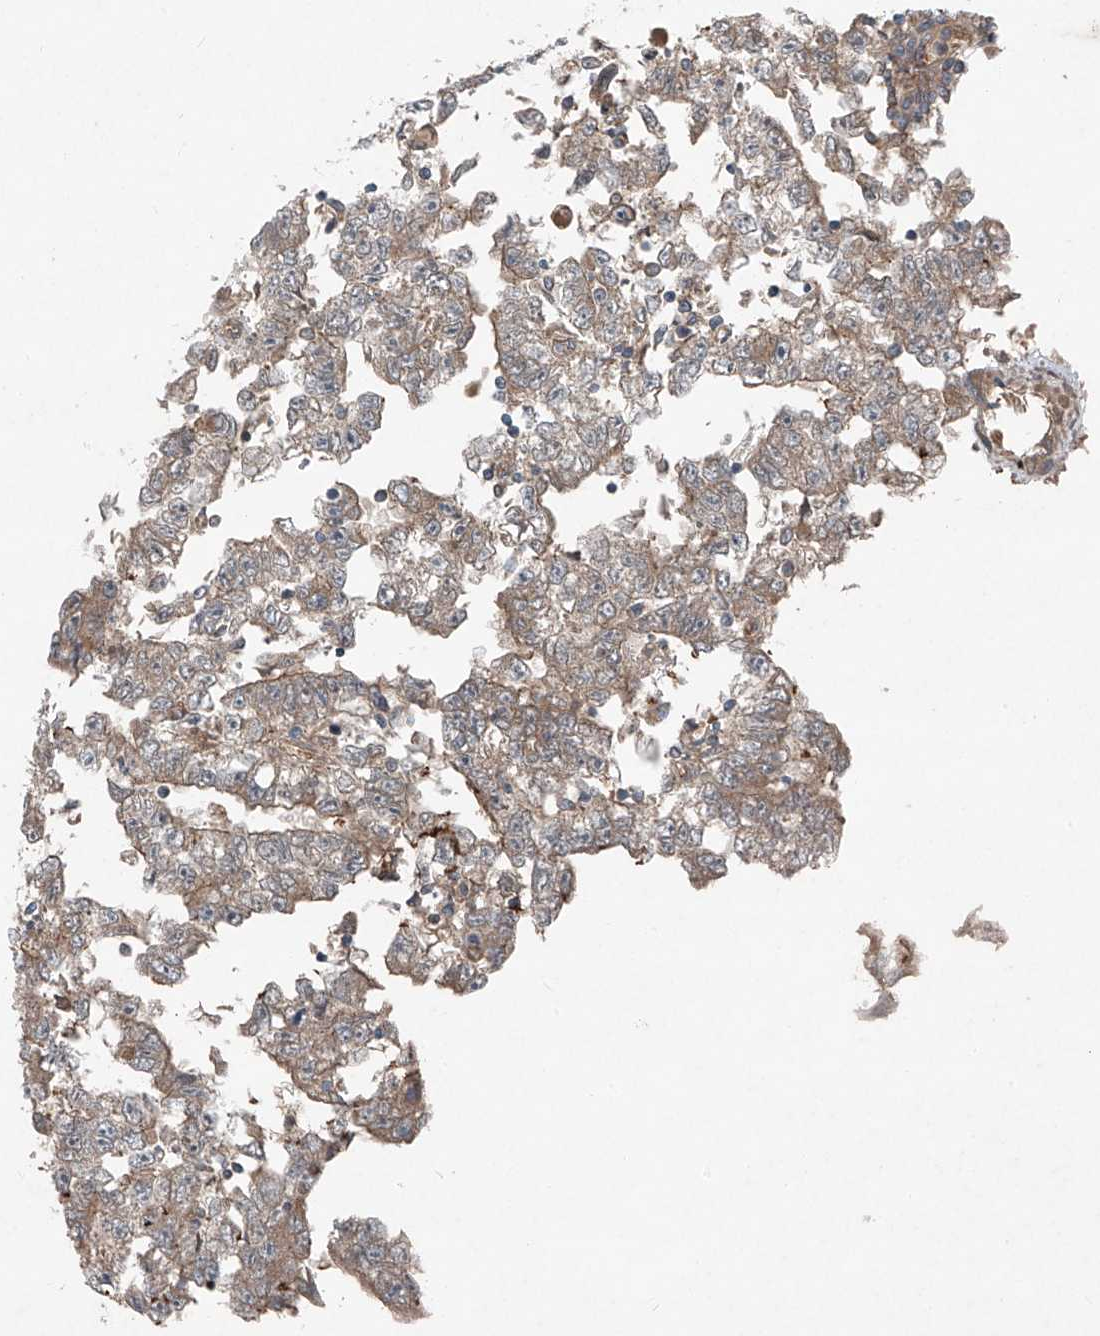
{"staining": {"intensity": "weak", "quantity": ">75%", "location": "cytoplasmic/membranous"}, "tissue": "testis cancer", "cell_type": "Tumor cells", "image_type": "cancer", "snomed": [{"axis": "morphology", "description": "Carcinoma, Embryonal, NOS"}, {"axis": "topography", "description": "Testis"}], "caption": "IHC of testis cancer reveals low levels of weak cytoplasmic/membranous positivity in about >75% of tumor cells.", "gene": "FOXRED2", "patient": {"sex": "male", "age": 25}}